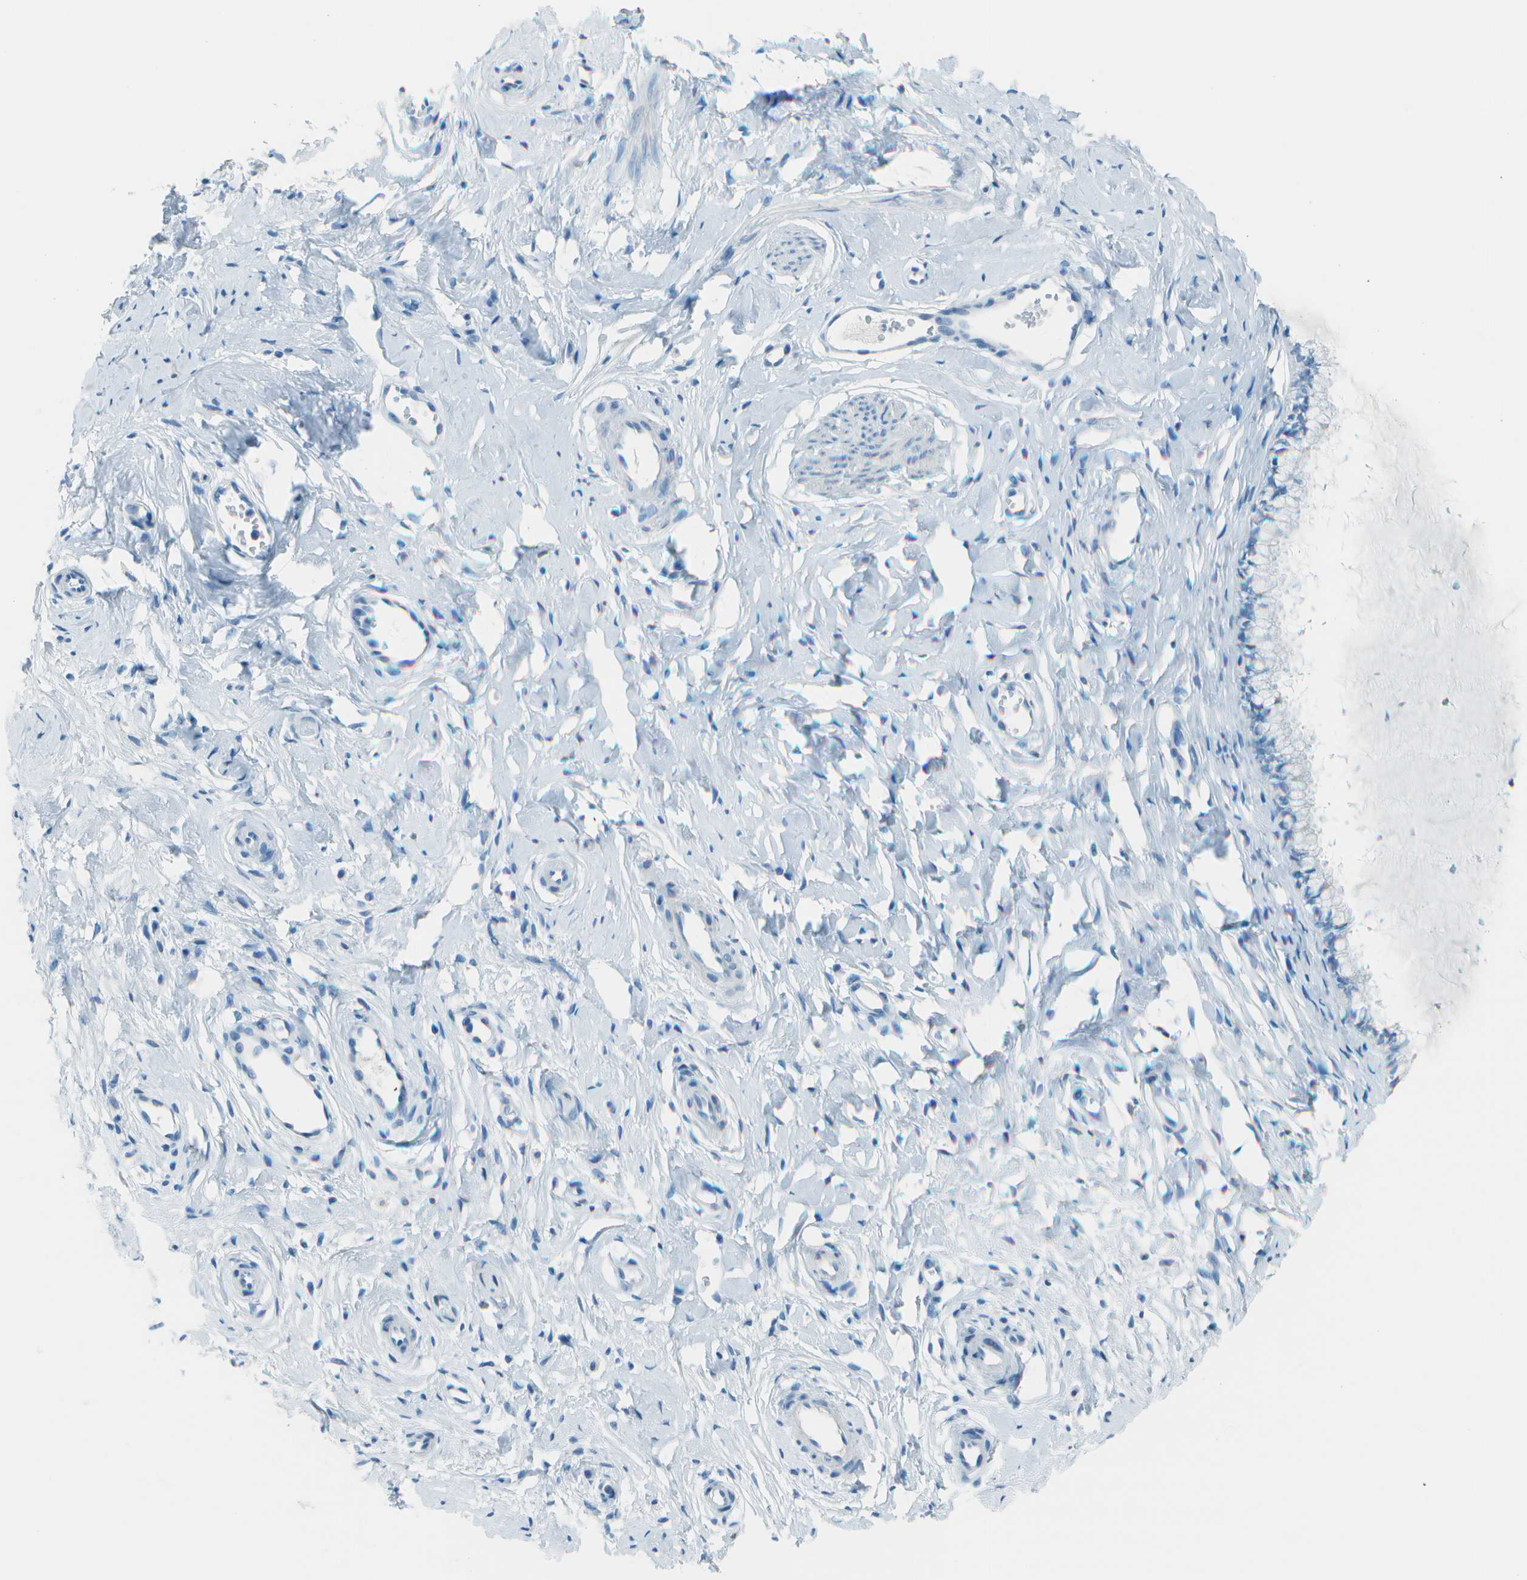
{"staining": {"intensity": "negative", "quantity": "none", "location": "none"}, "tissue": "cervix", "cell_type": "Glandular cells", "image_type": "normal", "snomed": [{"axis": "morphology", "description": "Normal tissue, NOS"}, {"axis": "topography", "description": "Cervix"}], "caption": "Immunohistochemistry photomicrograph of unremarkable cervix stained for a protein (brown), which exhibits no staining in glandular cells. (IHC, brightfield microscopy, high magnification).", "gene": "FGF1", "patient": {"sex": "female", "age": 65}}